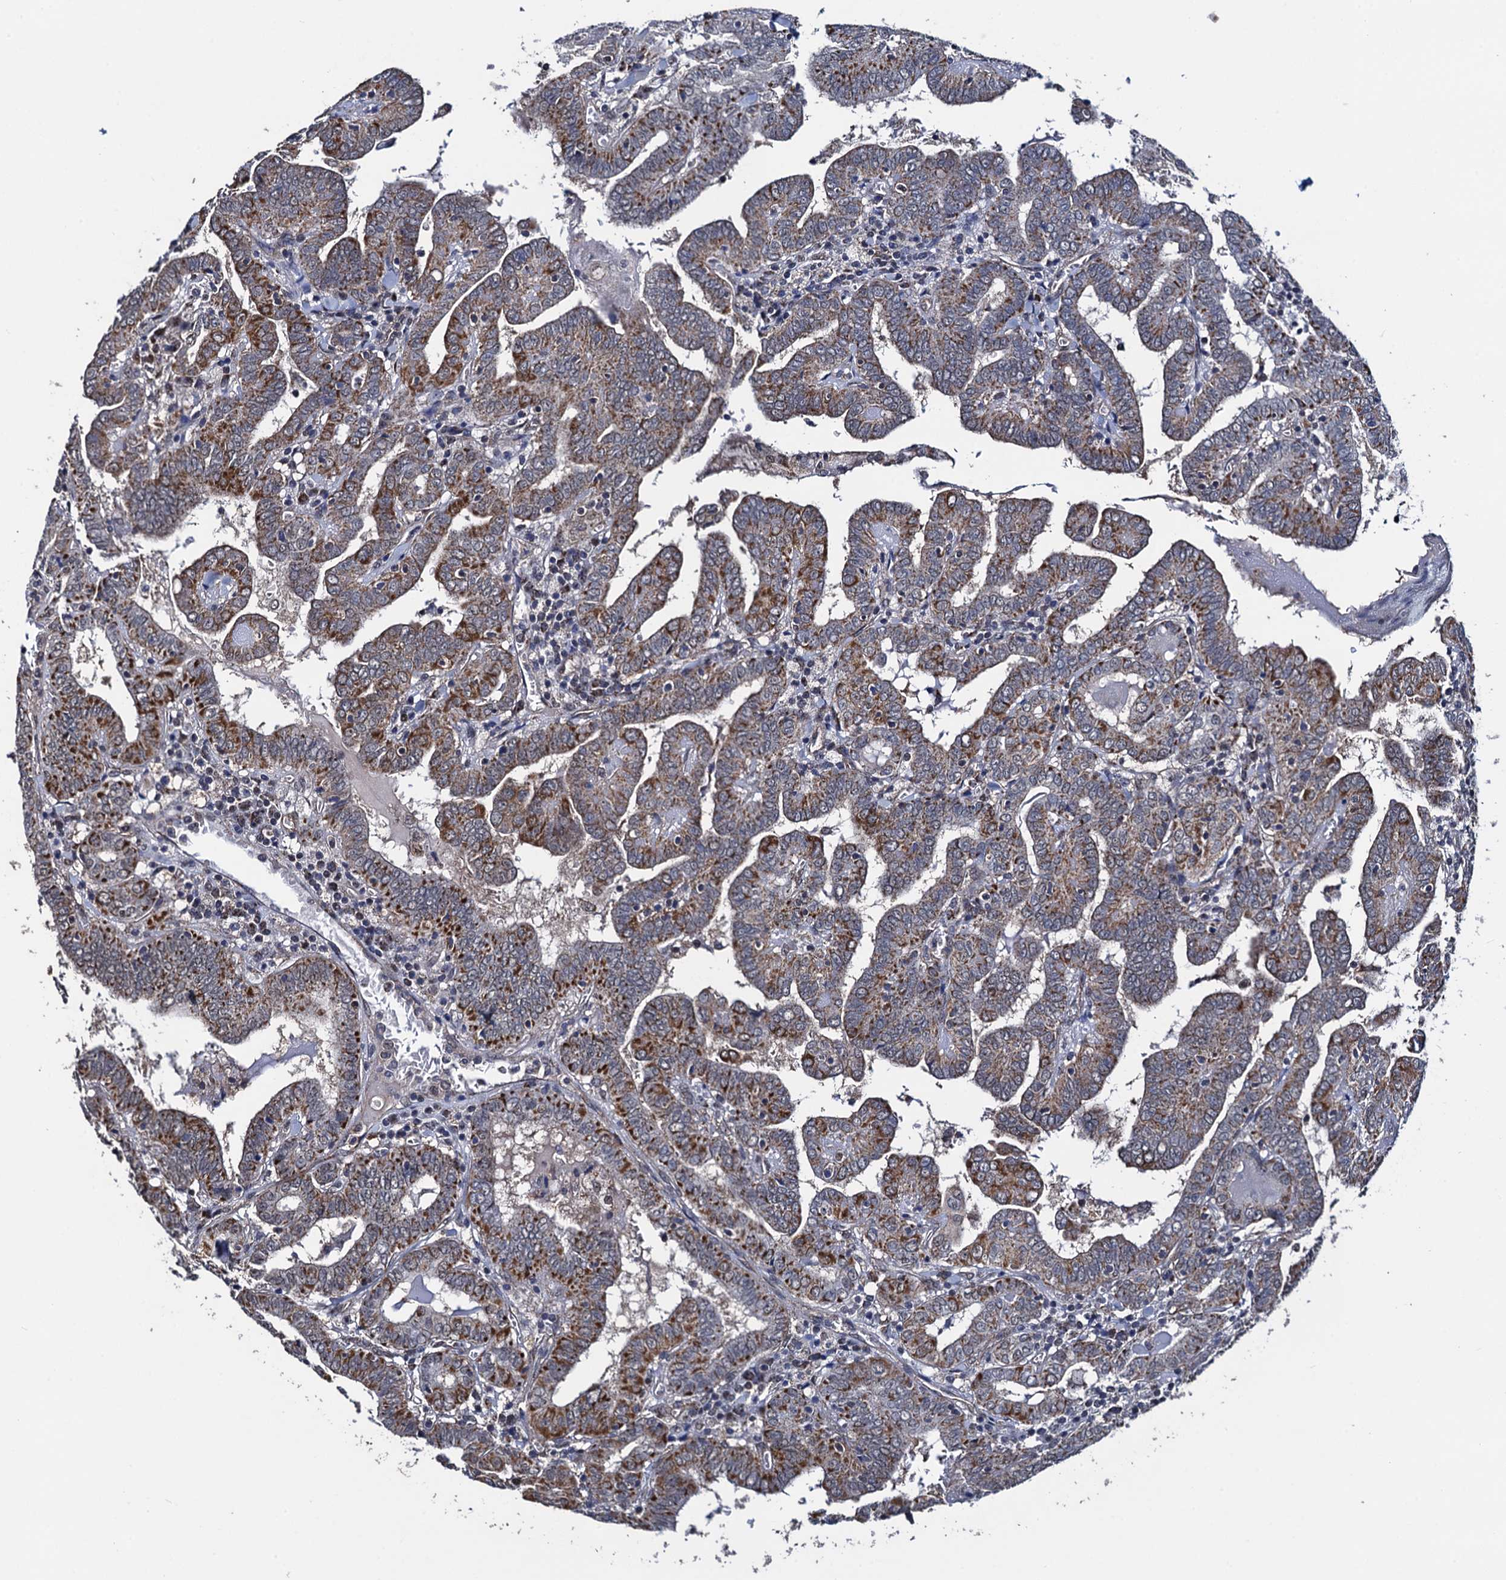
{"staining": {"intensity": "moderate", "quantity": ">75%", "location": "cytoplasmic/membranous"}, "tissue": "thyroid cancer", "cell_type": "Tumor cells", "image_type": "cancer", "snomed": [{"axis": "morphology", "description": "Papillary adenocarcinoma, NOS"}, {"axis": "topography", "description": "Thyroid gland"}], "caption": "Protein analysis of papillary adenocarcinoma (thyroid) tissue shows moderate cytoplasmic/membranous positivity in about >75% of tumor cells. (DAB (3,3'-diaminobenzidine) IHC with brightfield microscopy, high magnification).", "gene": "PTCD3", "patient": {"sex": "female", "age": 72}}